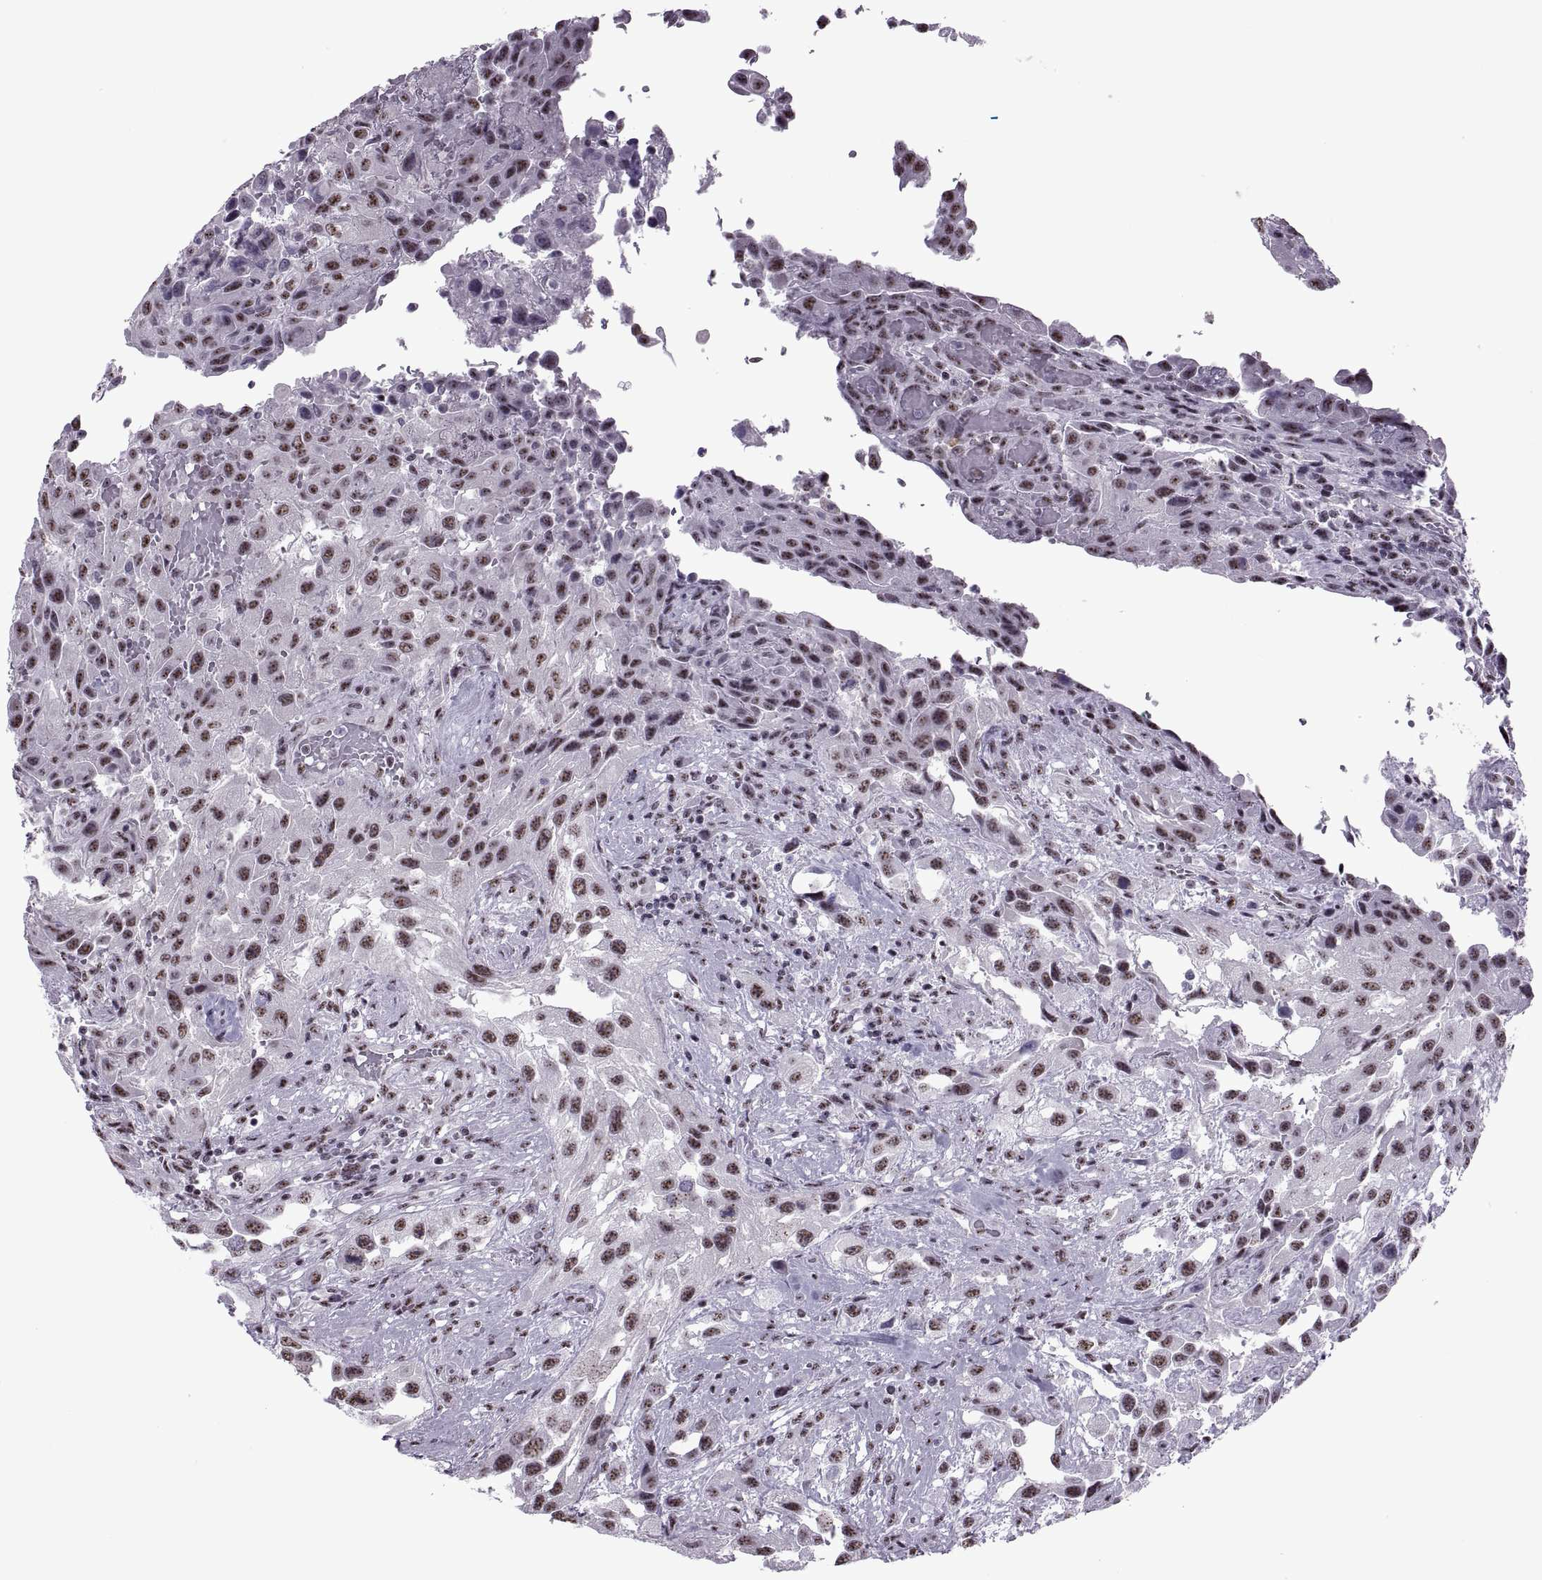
{"staining": {"intensity": "moderate", "quantity": ">75%", "location": "nuclear"}, "tissue": "urothelial cancer", "cell_type": "Tumor cells", "image_type": "cancer", "snomed": [{"axis": "morphology", "description": "Urothelial carcinoma, High grade"}, {"axis": "topography", "description": "Urinary bladder"}], "caption": "This image exhibits urothelial cancer stained with immunohistochemistry to label a protein in brown. The nuclear of tumor cells show moderate positivity for the protein. Nuclei are counter-stained blue.", "gene": "MAGEA4", "patient": {"sex": "male", "age": 79}}